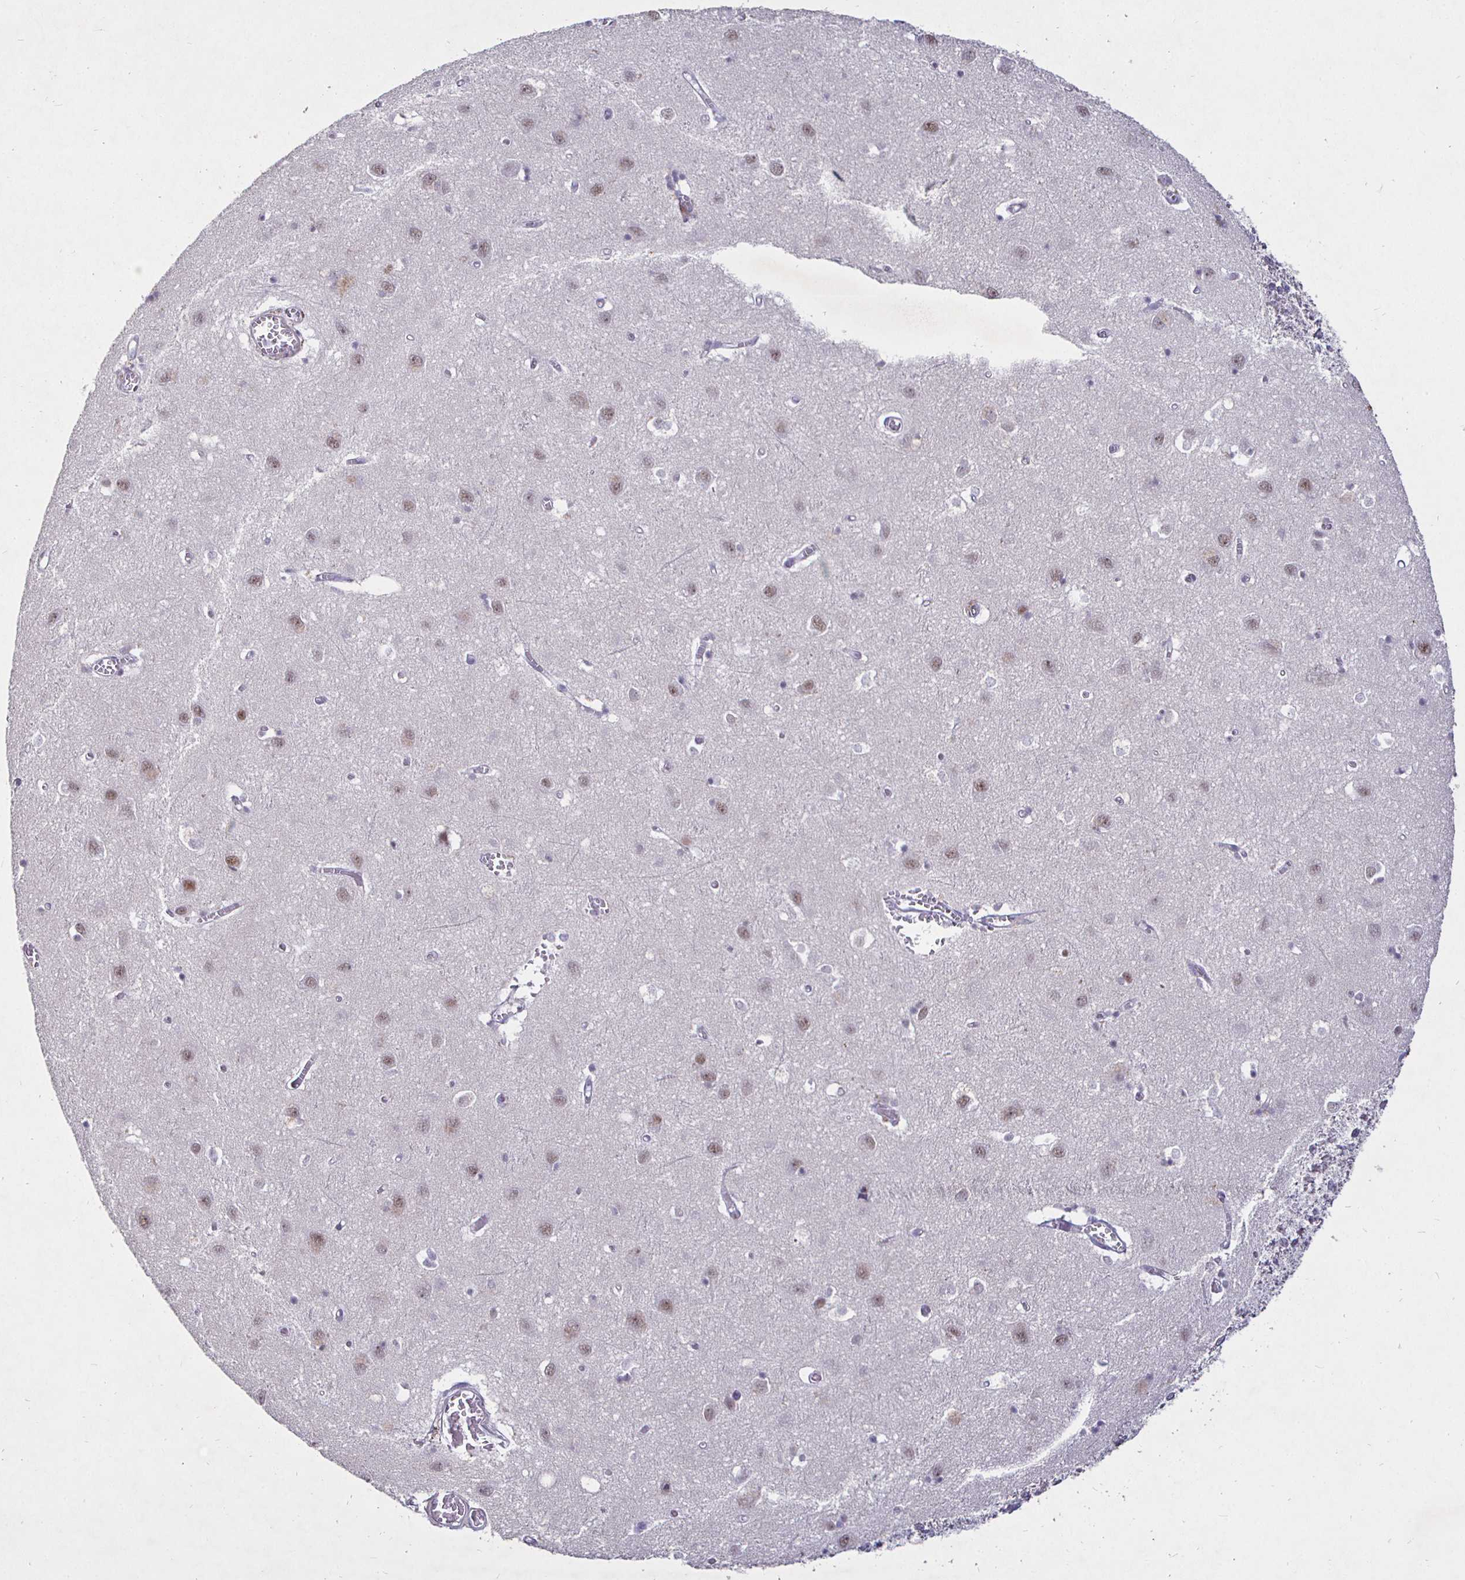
{"staining": {"intensity": "negative", "quantity": "none", "location": "none"}, "tissue": "cerebral cortex", "cell_type": "Endothelial cells", "image_type": "normal", "snomed": [{"axis": "morphology", "description": "Normal tissue, NOS"}, {"axis": "topography", "description": "Cerebral cortex"}], "caption": "A high-resolution photomicrograph shows immunohistochemistry (IHC) staining of benign cerebral cortex, which shows no significant staining in endothelial cells. Nuclei are stained in blue.", "gene": "MLH1", "patient": {"sex": "male", "age": 70}}